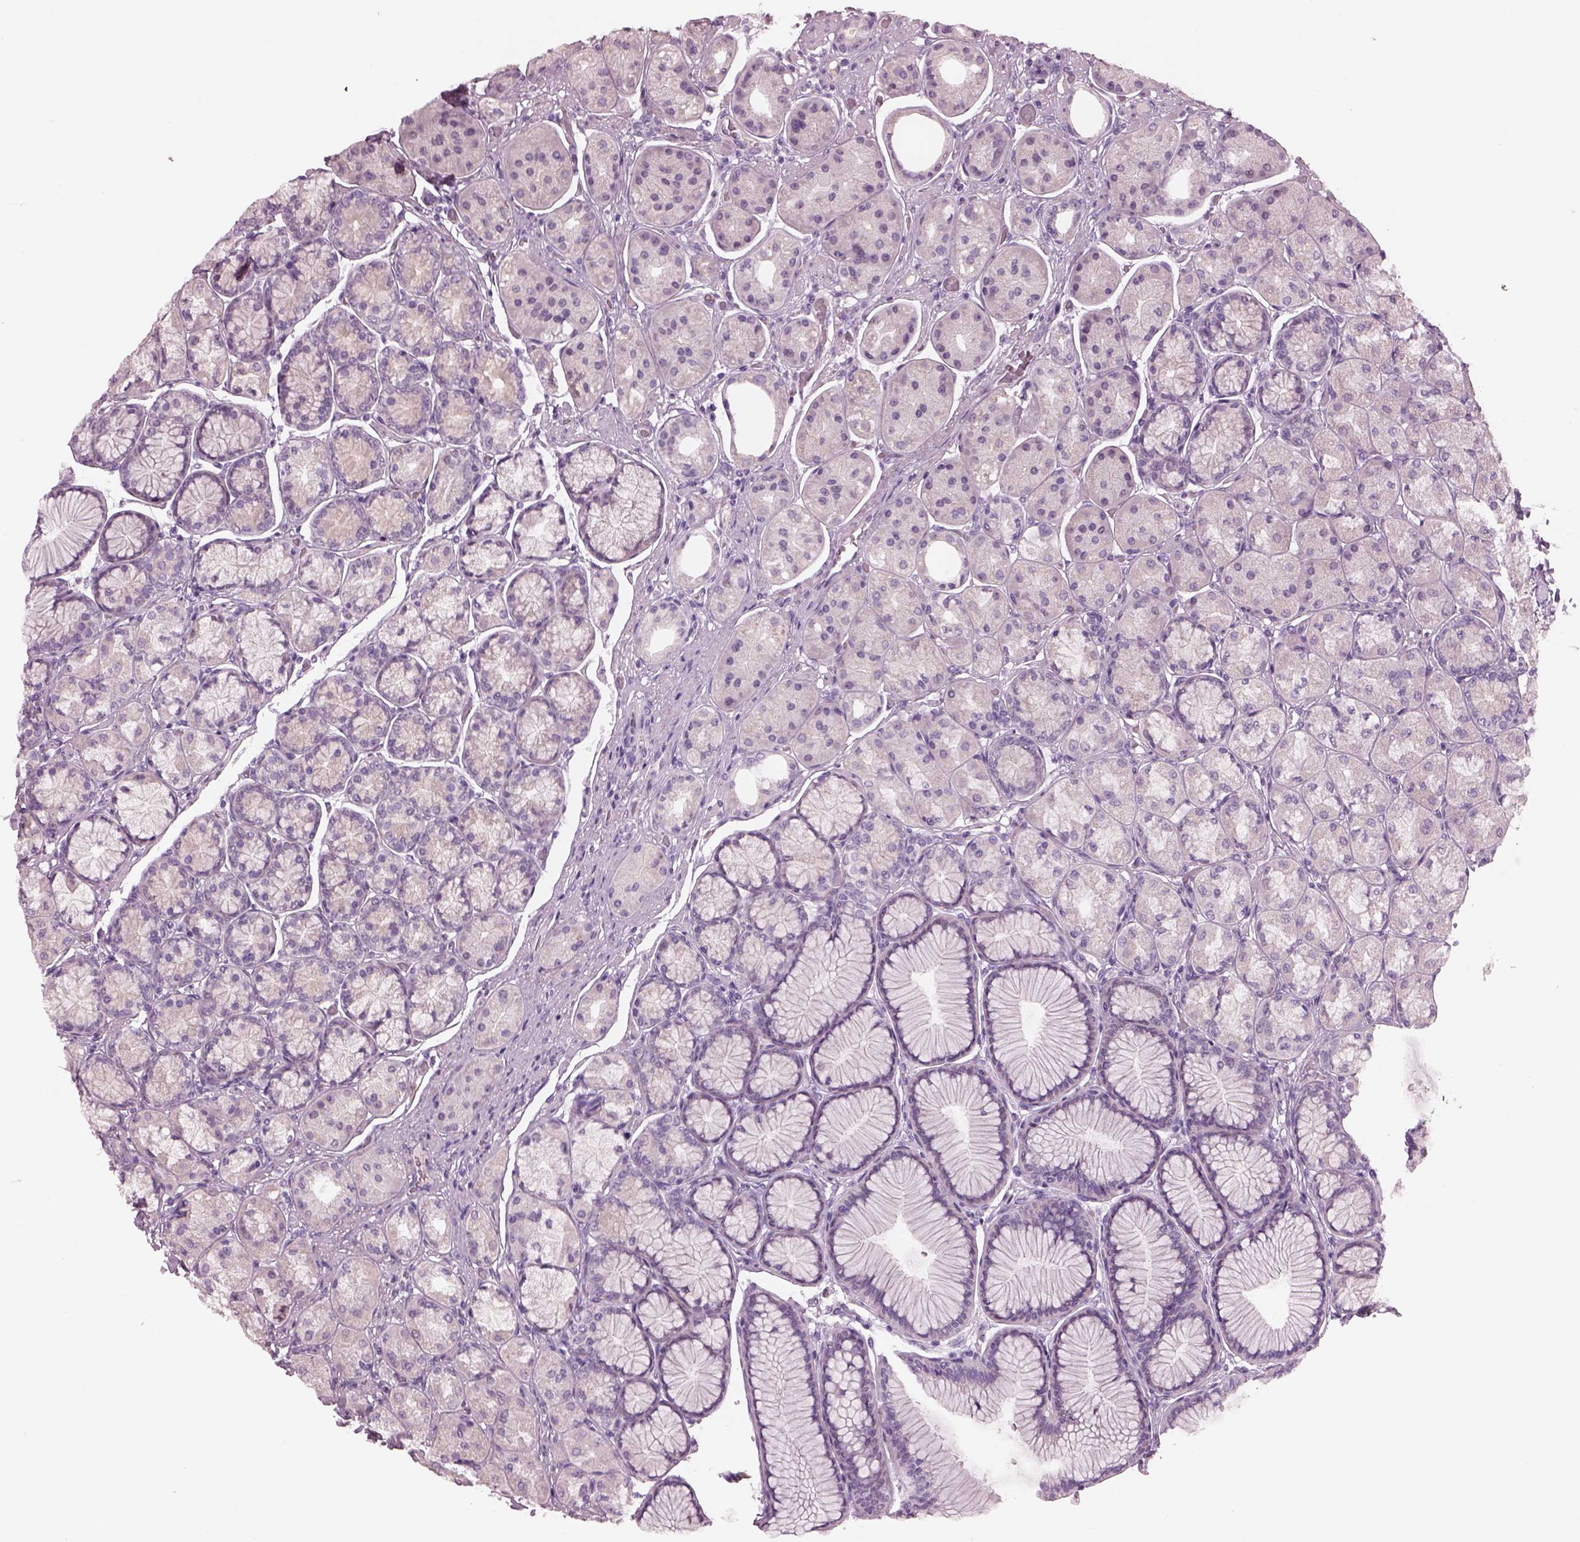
{"staining": {"intensity": "weak", "quantity": "<25%", "location": "cytoplasmic/membranous"}, "tissue": "stomach", "cell_type": "Glandular cells", "image_type": "normal", "snomed": [{"axis": "morphology", "description": "Normal tissue, NOS"}, {"axis": "morphology", "description": "Adenocarcinoma, NOS"}, {"axis": "morphology", "description": "Adenocarcinoma, High grade"}, {"axis": "topography", "description": "Stomach, upper"}, {"axis": "topography", "description": "Stomach"}], "caption": "The histopathology image shows no staining of glandular cells in benign stomach. The staining is performed using DAB brown chromogen with nuclei counter-stained in using hematoxylin.", "gene": "CYLC1", "patient": {"sex": "female", "age": 65}}